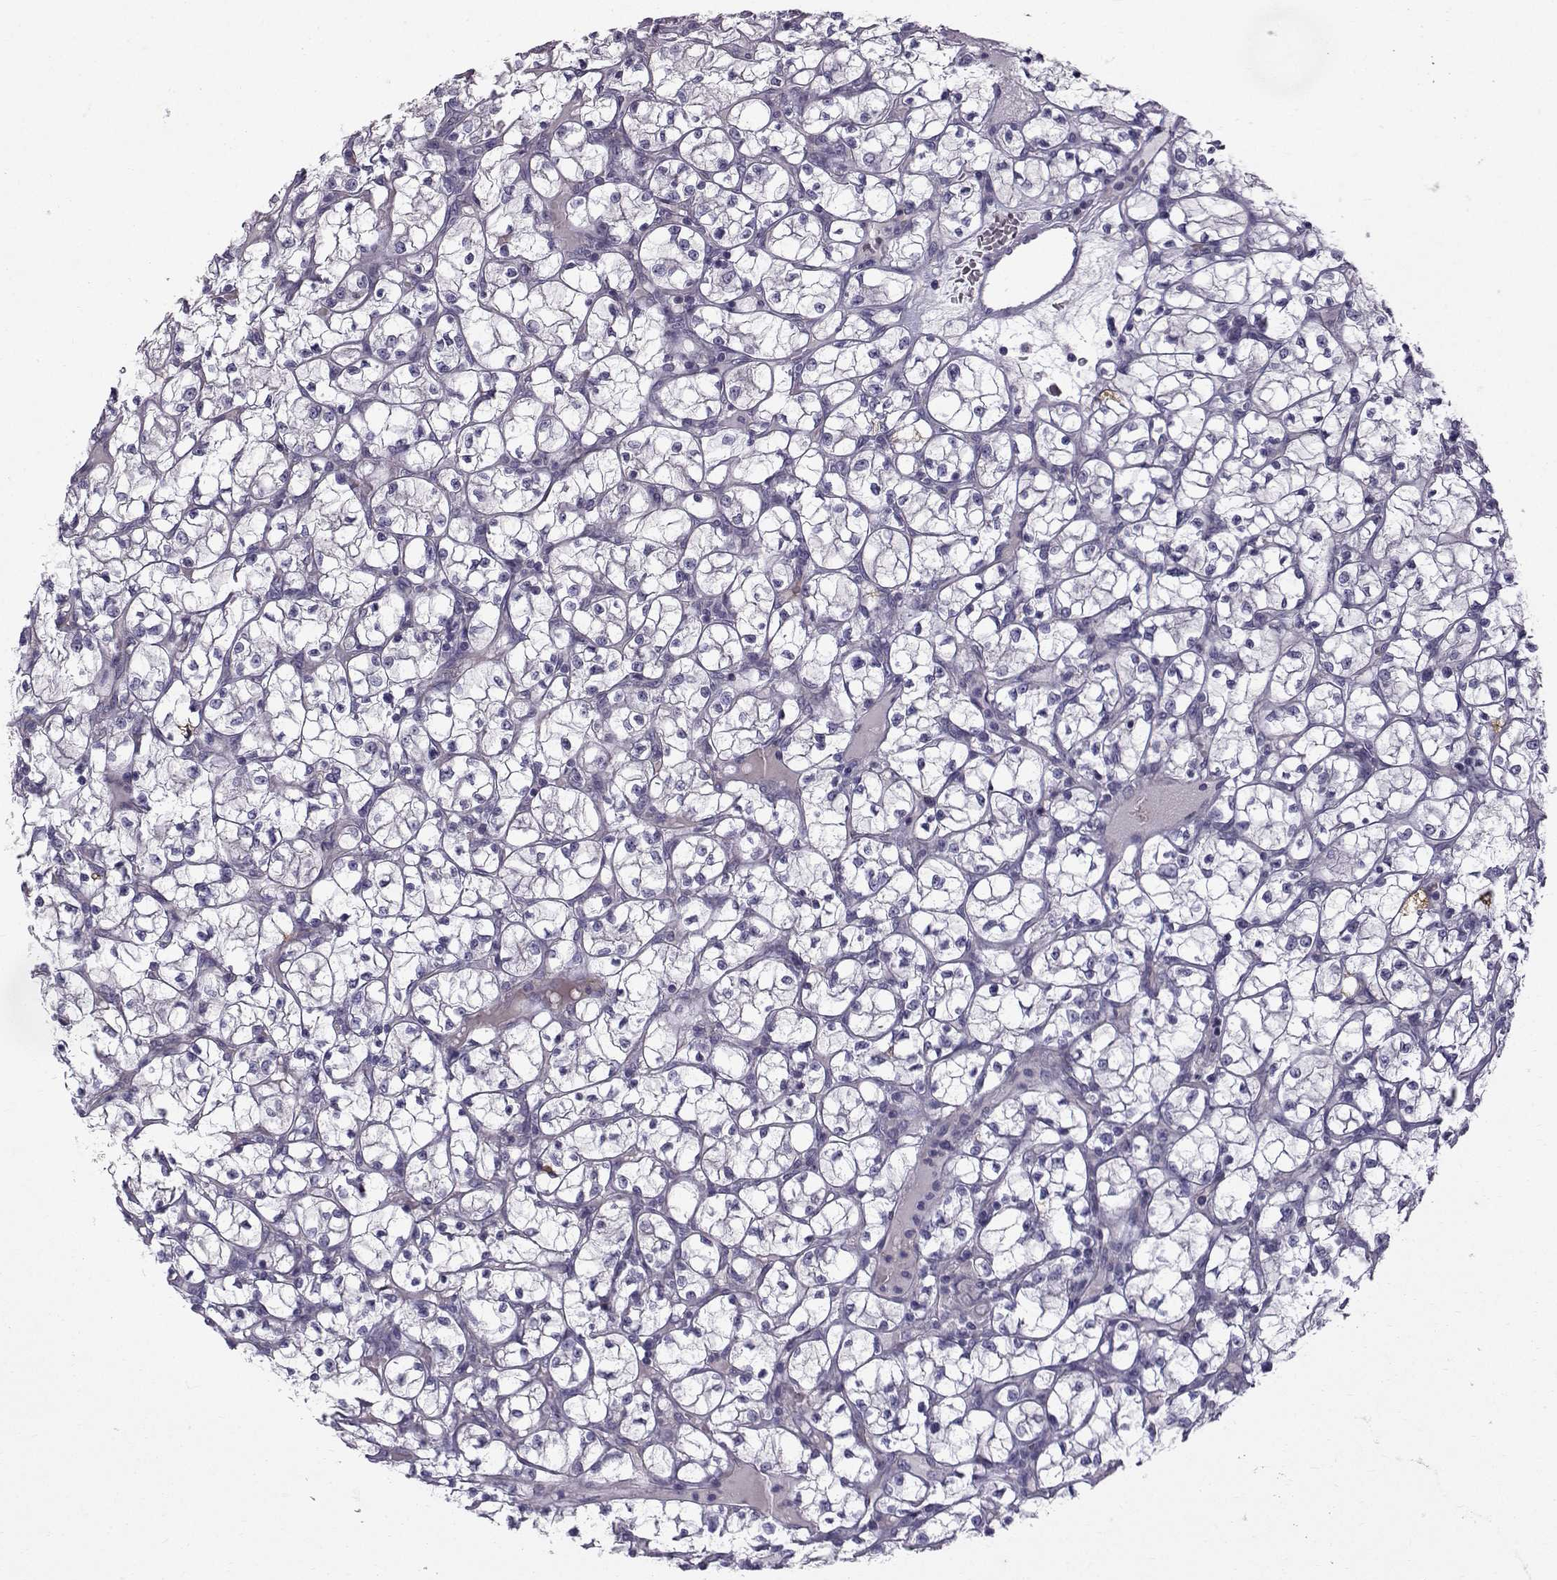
{"staining": {"intensity": "weak", "quantity": "<25%", "location": "cytoplasmic/membranous"}, "tissue": "renal cancer", "cell_type": "Tumor cells", "image_type": "cancer", "snomed": [{"axis": "morphology", "description": "Adenocarcinoma, NOS"}, {"axis": "topography", "description": "Kidney"}], "caption": "Immunohistochemistry micrograph of human renal cancer (adenocarcinoma) stained for a protein (brown), which exhibits no positivity in tumor cells.", "gene": "QPCT", "patient": {"sex": "female", "age": 64}}